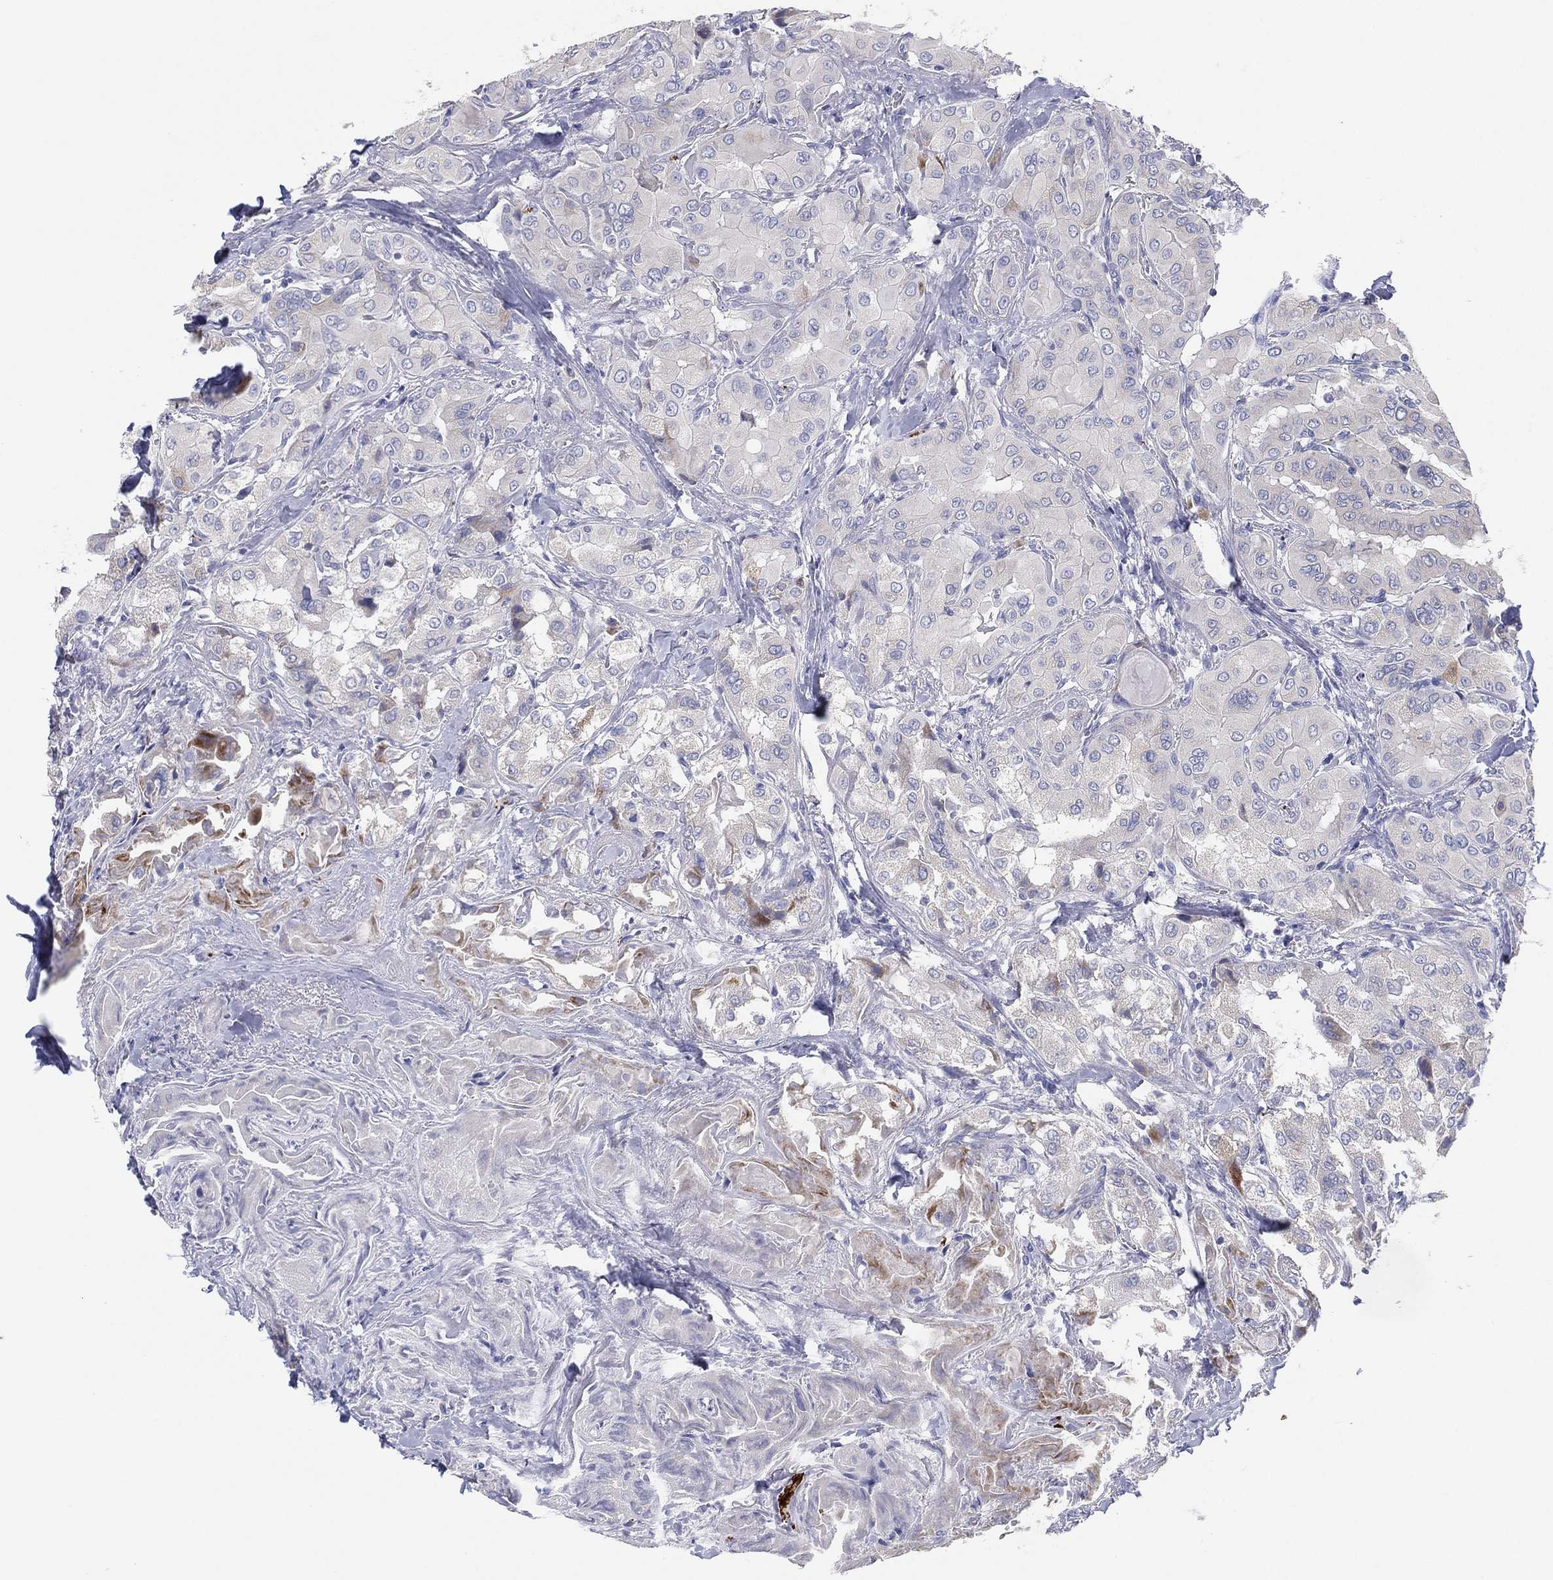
{"staining": {"intensity": "negative", "quantity": "none", "location": "none"}, "tissue": "thyroid cancer", "cell_type": "Tumor cells", "image_type": "cancer", "snomed": [{"axis": "morphology", "description": "Normal tissue, NOS"}, {"axis": "morphology", "description": "Papillary adenocarcinoma, NOS"}, {"axis": "topography", "description": "Thyroid gland"}], "caption": "Tumor cells are negative for protein expression in human papillary adenocarcinoma (thyroid). (DAB IHC with hematoxylin counter stain).", "gene": "TMEM40", "patient": {"sex": "female", "age": 66}}